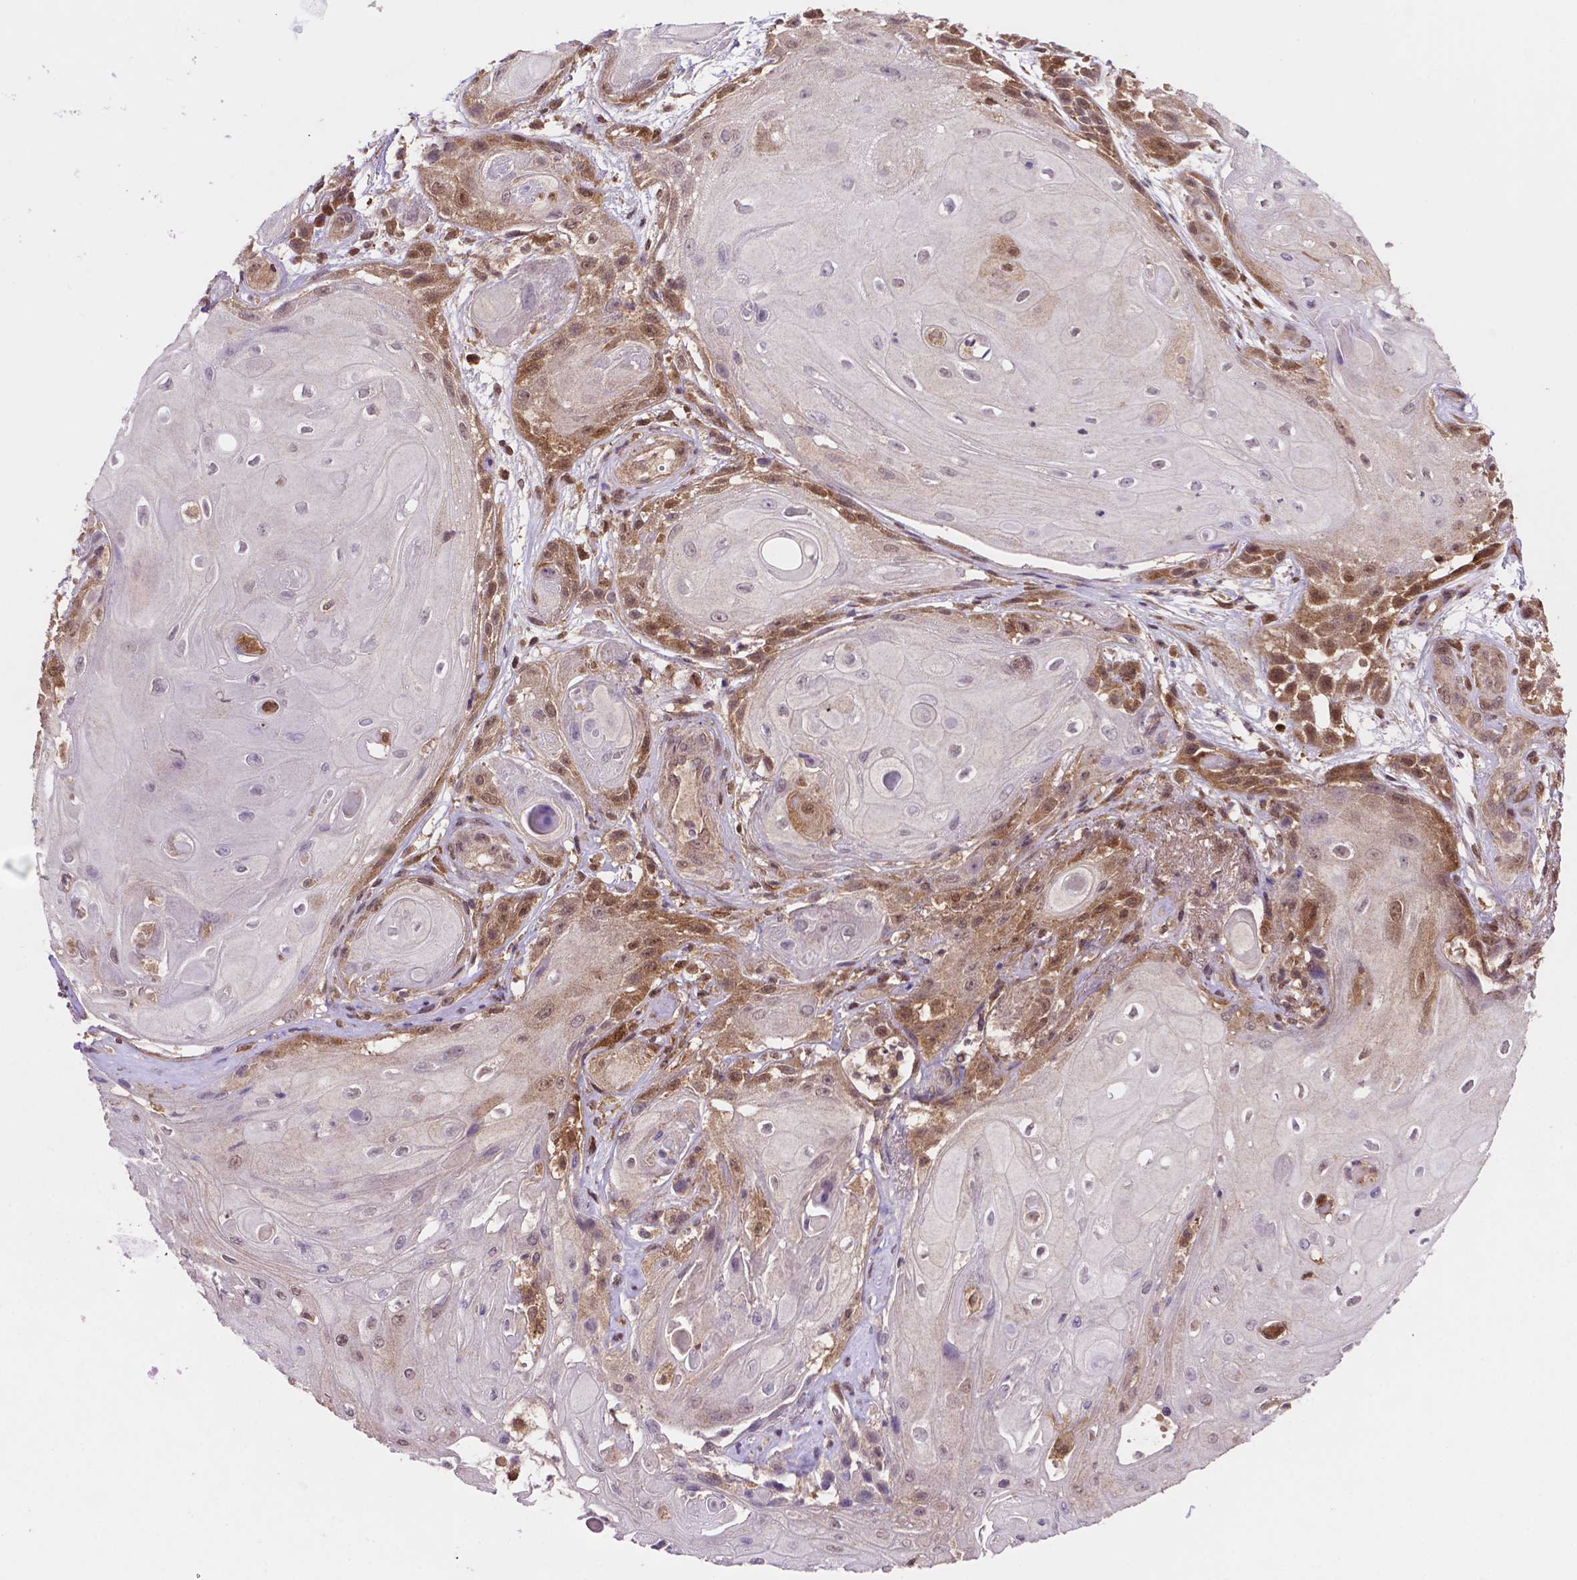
{"staining": {"intensity": "moderate", "quantity": "25%-75%", "location": "cytoplasmic/membranous,nuclear"}, "tissue": "skin cancer", "cell_type": "Tumor cells", "image_type": "cancer", "snomed": [{"axis": "morphology", "description": "Squamous cell carcinoma, NOS"}, {"axis": "topography", "description": "Skin"}], "caption": "Brown immunohistochemical staining in skin squamous cell carcinoma shows moderate cytoplasmic/membranous and nuclear staining in about 25%-75% of tumor cells. The staining was performed using DAB, with brown indicating positive protein expression. Nuclei are stained blue with hematoxylin.", "gene": "UBE2L6", "patient": {"sex": "male", "age": 62}}